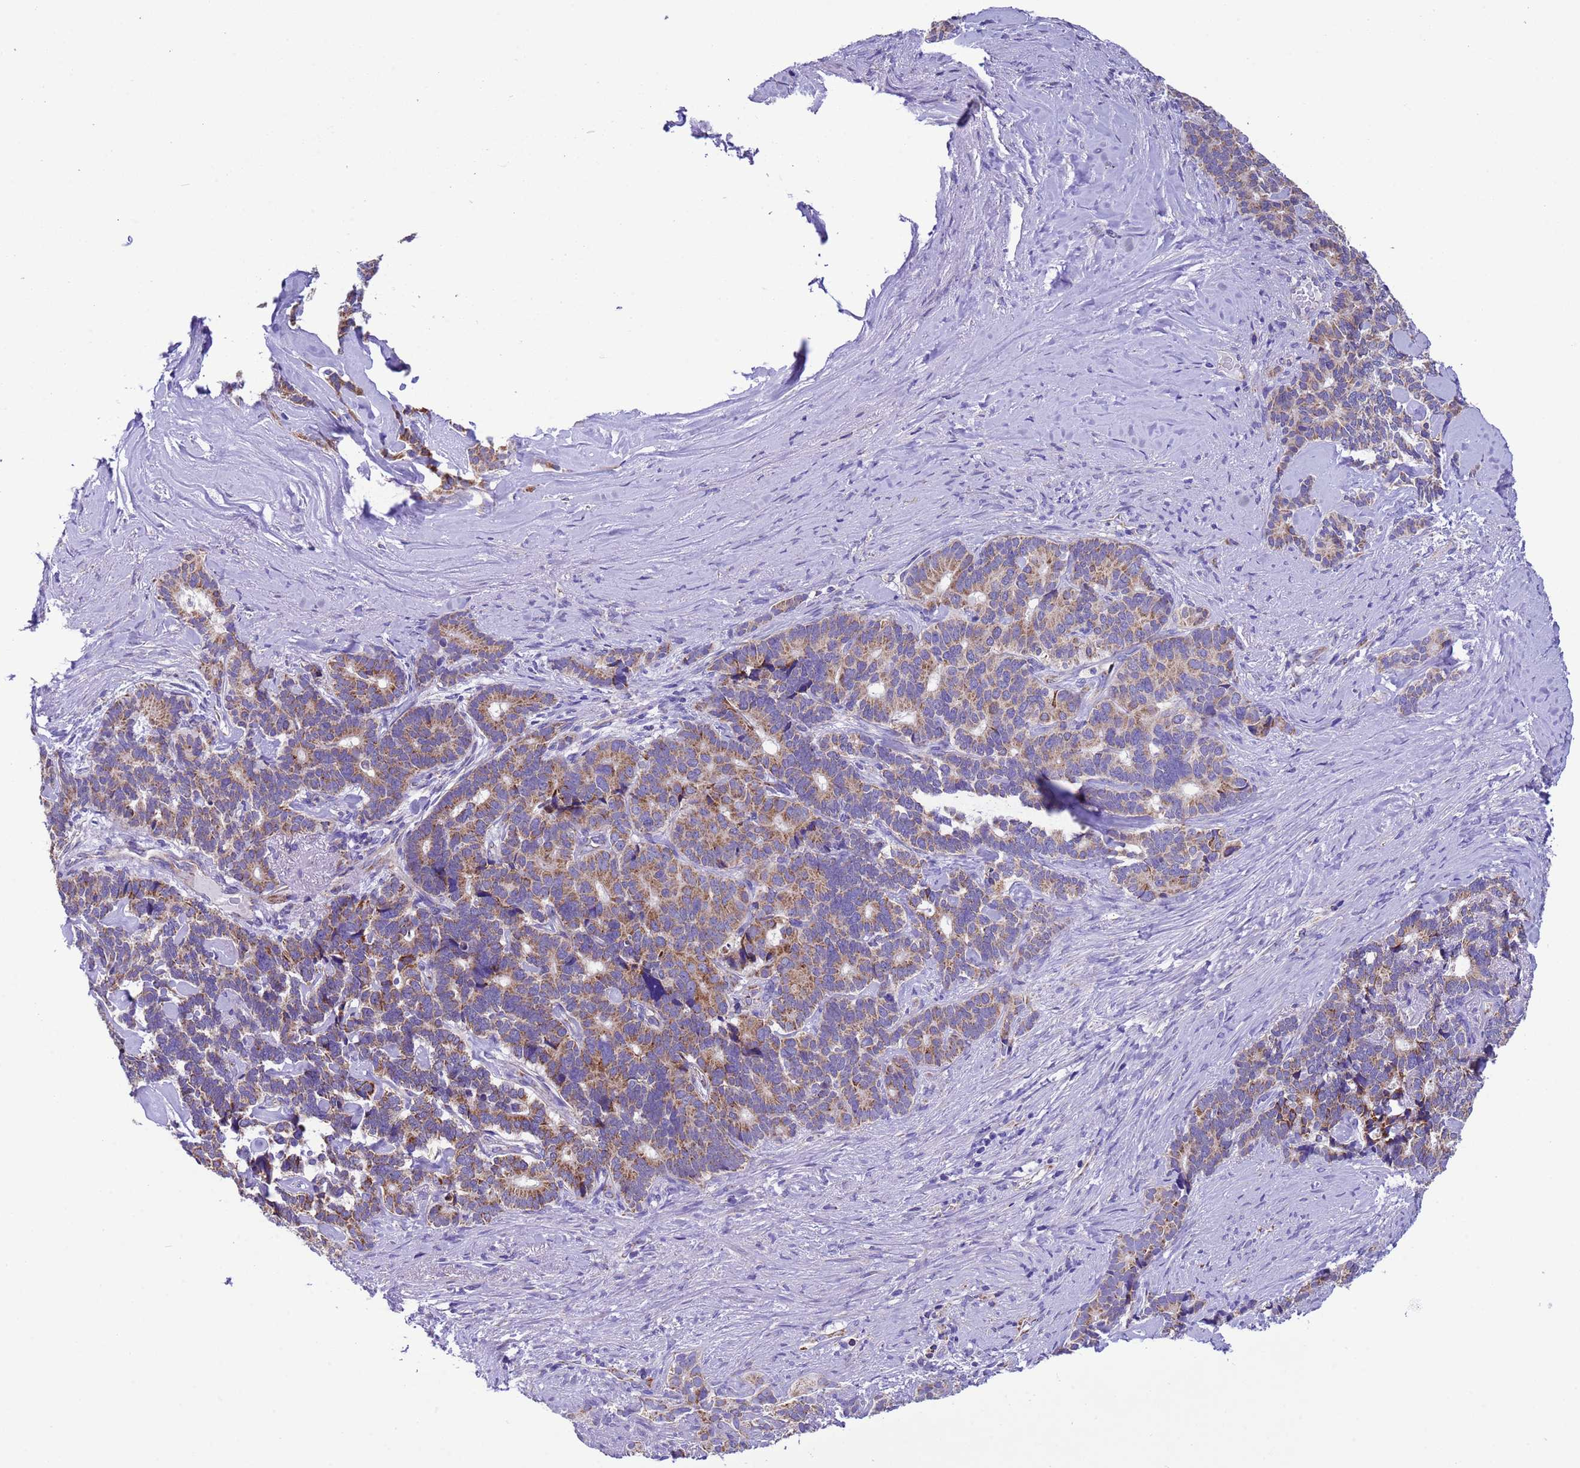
{"staining": {"intensity": "moderate", "quantity": ">75%", "location": "cytoplasmic/membranous"}, "tissue": "pancreatic cancer", "cell_type": "Tumor cells", "image_type": "cancer", "snomed": [{"axis": "morphology", "description": "Adenocarcinoma, NOS"}, {"axis": "topography", "description": "Pancreas"}], "caption": "DAB (3,3'-diaminobenzidine) immunohistochemical staining of human adenocarcinoma (pancreatic) displays moderate cytoplasmic/membranous protein expression in about >75% of tumor cells.", "gene": "CCDC191", "patient": {"sex": "female", "age": 74}}